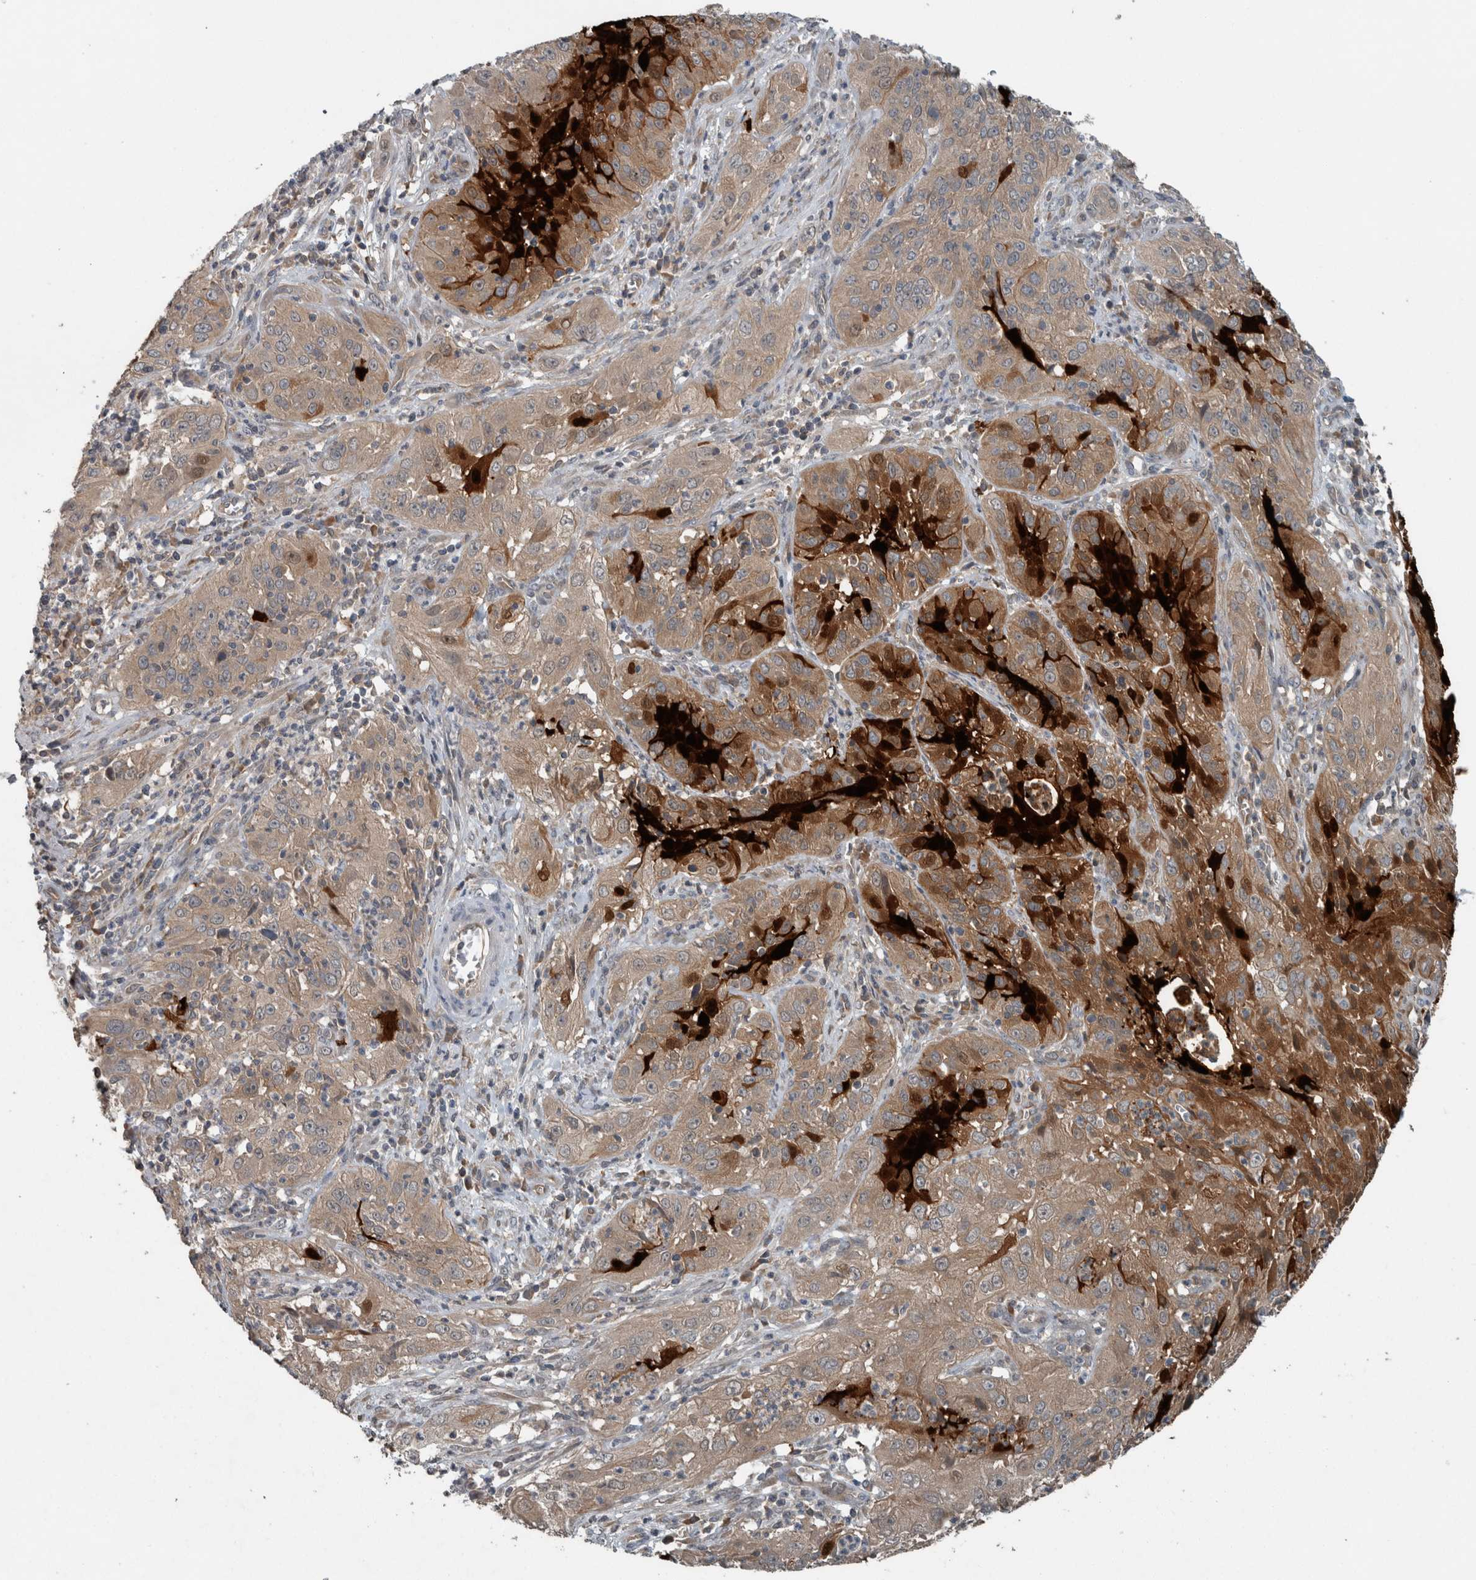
{"staining": {"intensity": "weak", "quantity": ">75%", "location": "cytoplasmic/membranous"}, "tissue": "cervical cancer", "cell_type": "Tumor cells", "image_type": "cancer", "snomed": [{"axis": "morphology", "description": "Squamous cell carcinoma, NOS"}, {"axis": "topography", "description": "Cervix"}], "caption": "Brown immunohistochemical staining in human cervical squamous cell carcinoma shows weak cytoplasmic/membranous staining in approximately >75% of tumor cells. Immunohistochemistry stains the protein of interest in brown and the nuclei are stained blue.", "gene": "KNTC1", "patient": {"sex": "female", "age": 32}}